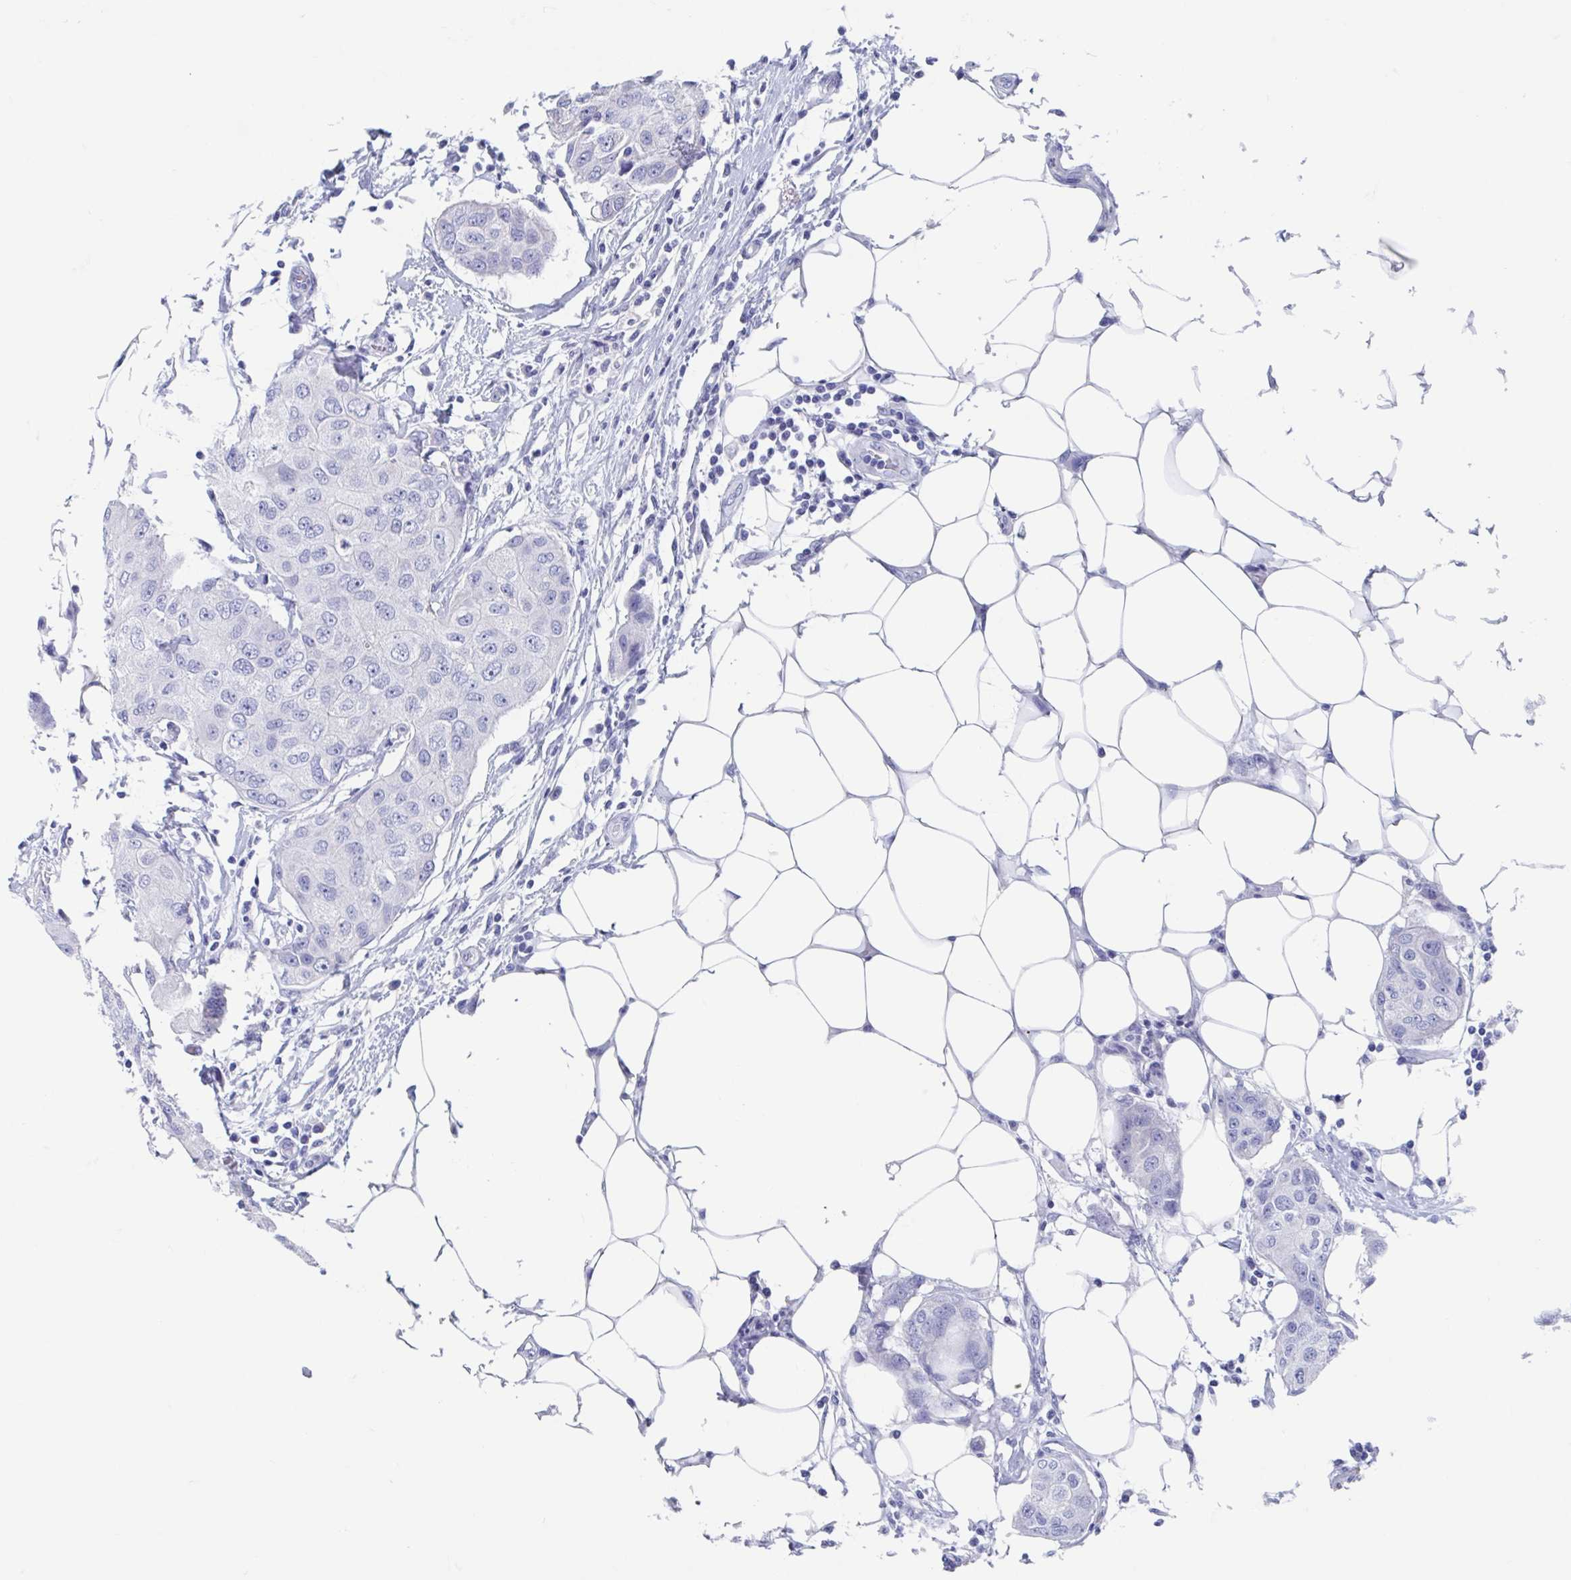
{"staining": {"intensity": "negative", "quantity": "none", "location": "none"}, "tissue": "breast cancer", "cell_type": "Tumor cells", "image_type": "cancer", "snomed": [{"axis": "morphology", "description": "Duct carcinoma"}, {"axis": "topography", "description": "Breast"}, {"axis": "topography", "description": "Lymph node"}], "caption": "Immunohistochemistry photomicrograph of breast cancer (intraductal carcinoma) stained for a protein (brown), which reveals no positivity in tumor cells.", "gene": "SHCBP1L", "patient": {"sex": "female", "age": 80}}